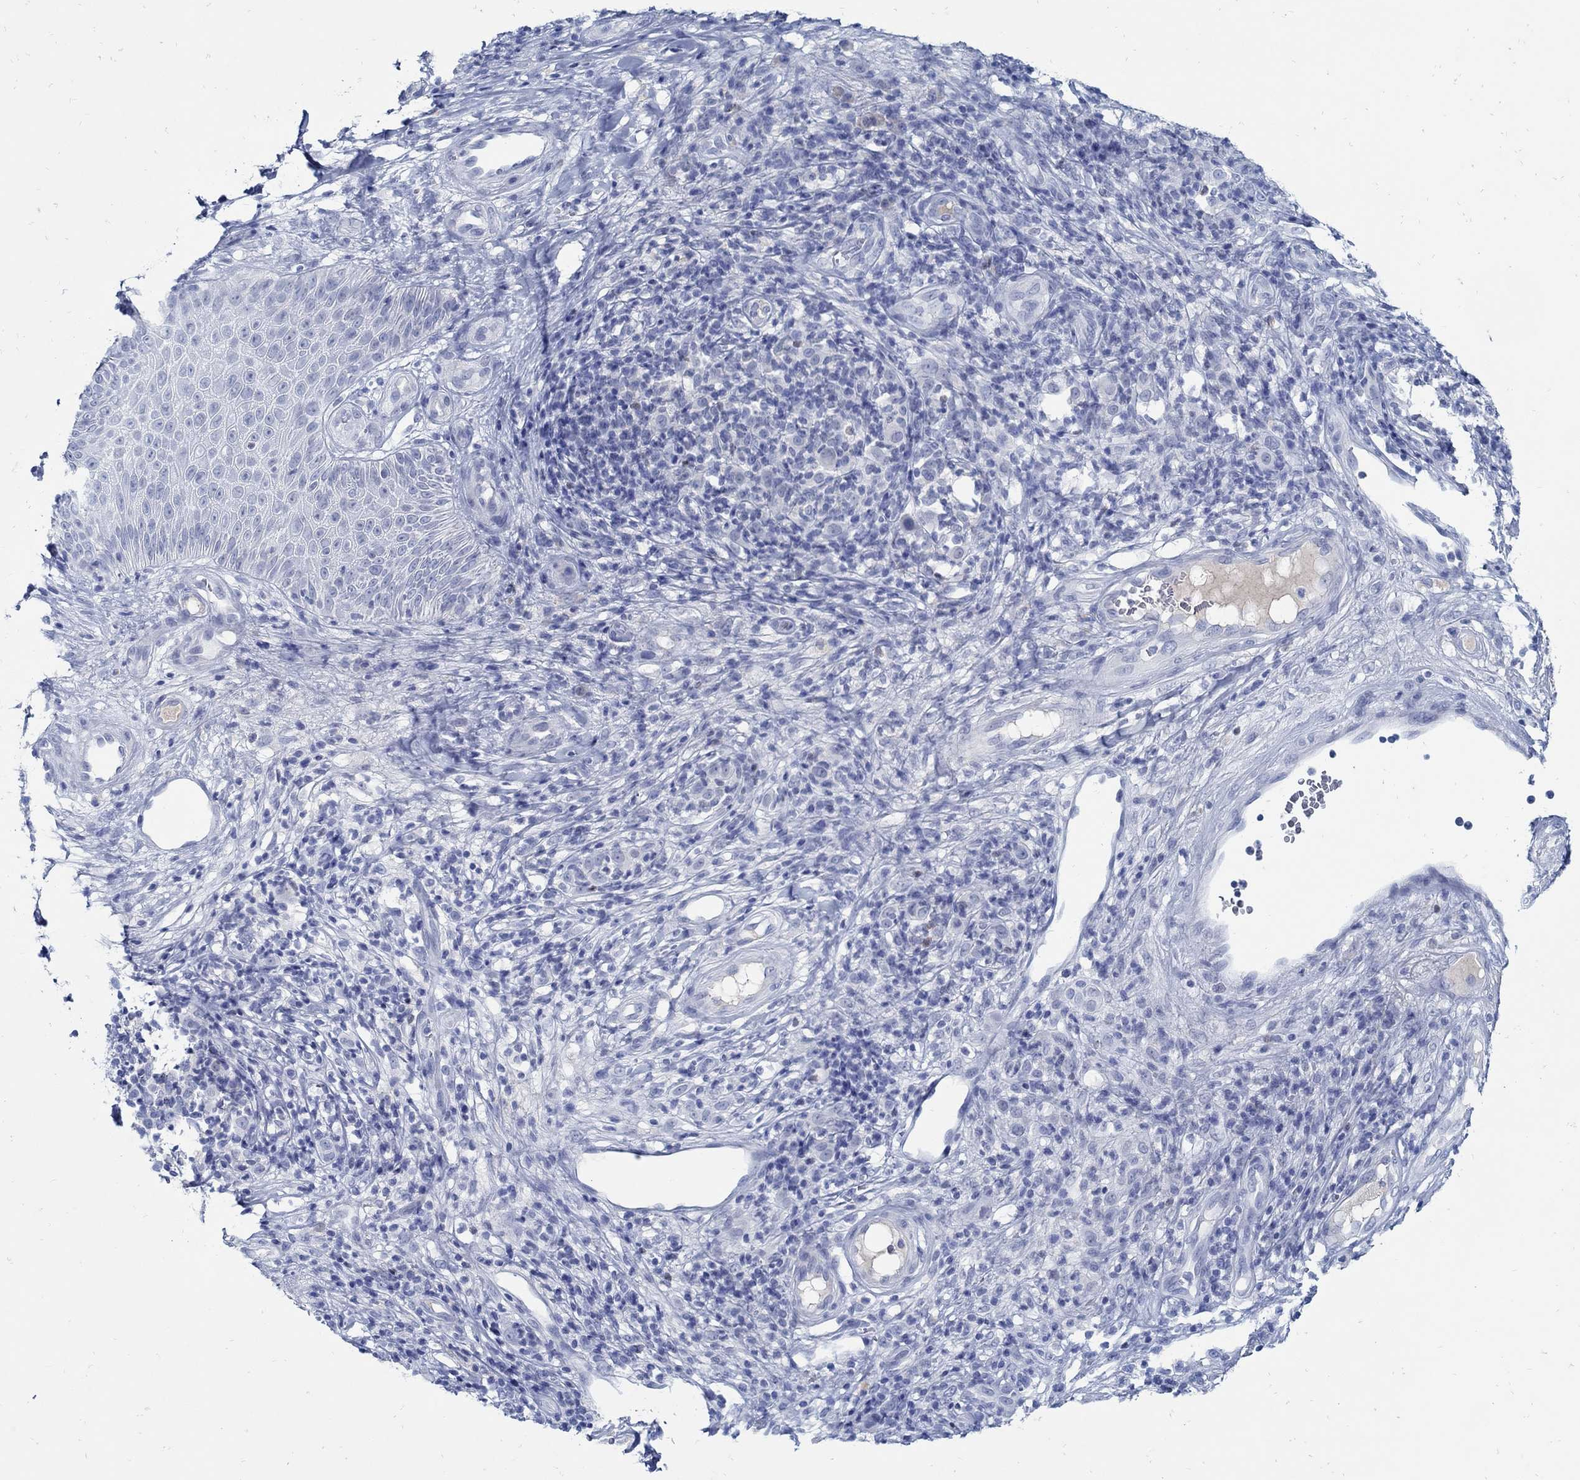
{"staining": {"intensity": "negative", "quantity": "none", "location": "none"}, "tissue": "melanoma", "cell_type": "Tumor cells", "image_type": "cancer", "snomed": [{"axis": "morphology", "description": "Malignant melanoma, NOS"}, {"axis": "topography", "description": "Skin"}], "caption": "Melanoma was stained to show a protein in brown. There is no significant expression in tumor cells.", "gene": "PAX9", "patient": {"sex": "female", "age": 87}}